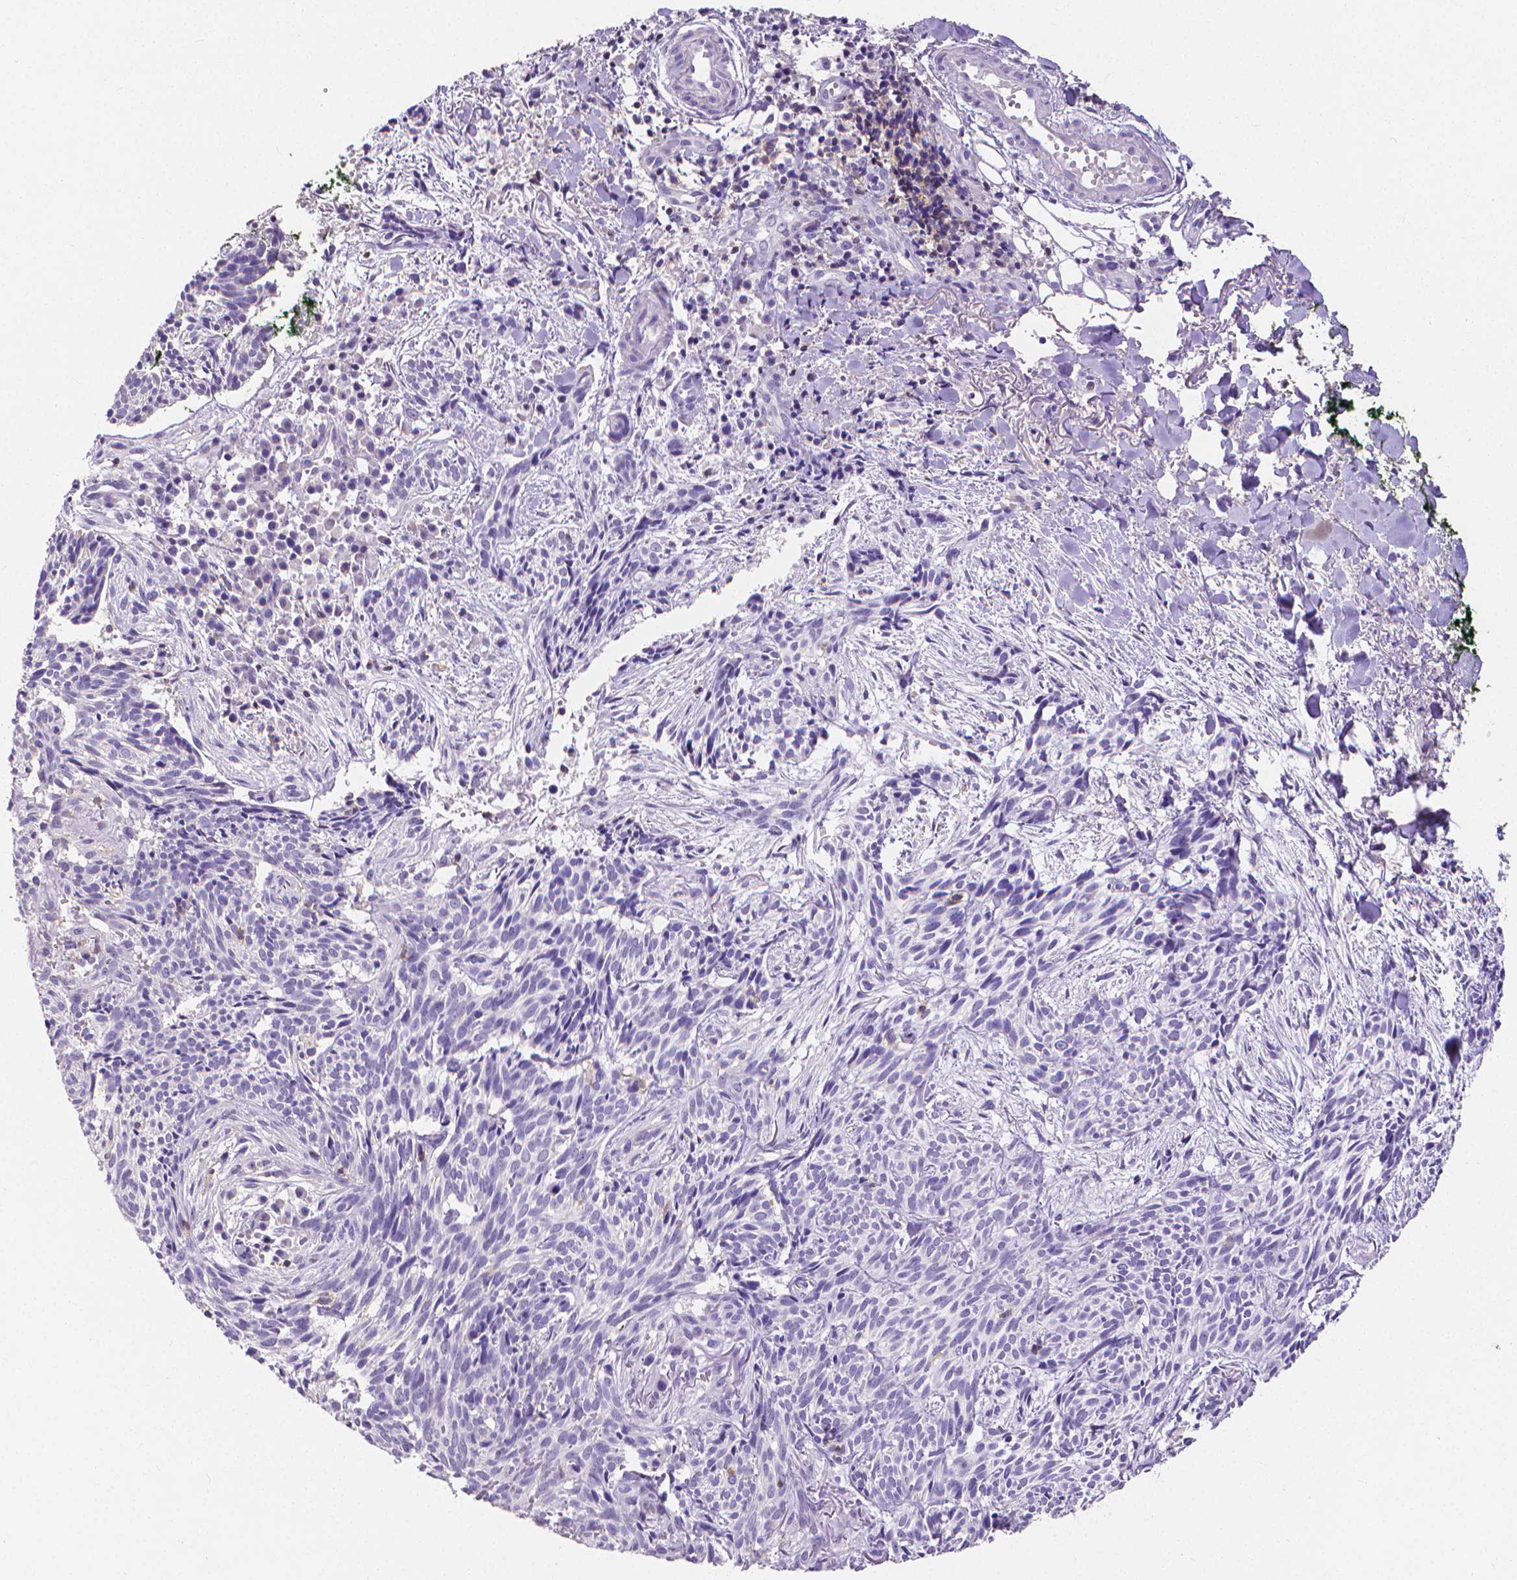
{"staining": {"intensity": "negative", "quantity": "none", "location": "none"}, "tissue": "skin cancer", "cell_type": "Tumor cells", "image_type": "cancer", "snomed": [{"axis": "morphology", "description": "Basal cell carcinoma"}, {"axis": "topography", "description": "Skin"}], "caption": "This is a photomicrograph of IHC staining of skin cancer (basal cell carcinoma), which shows no staining in tumor cells.", "gene": "CD4", "patient": {"sex": "male", "age": 71}}